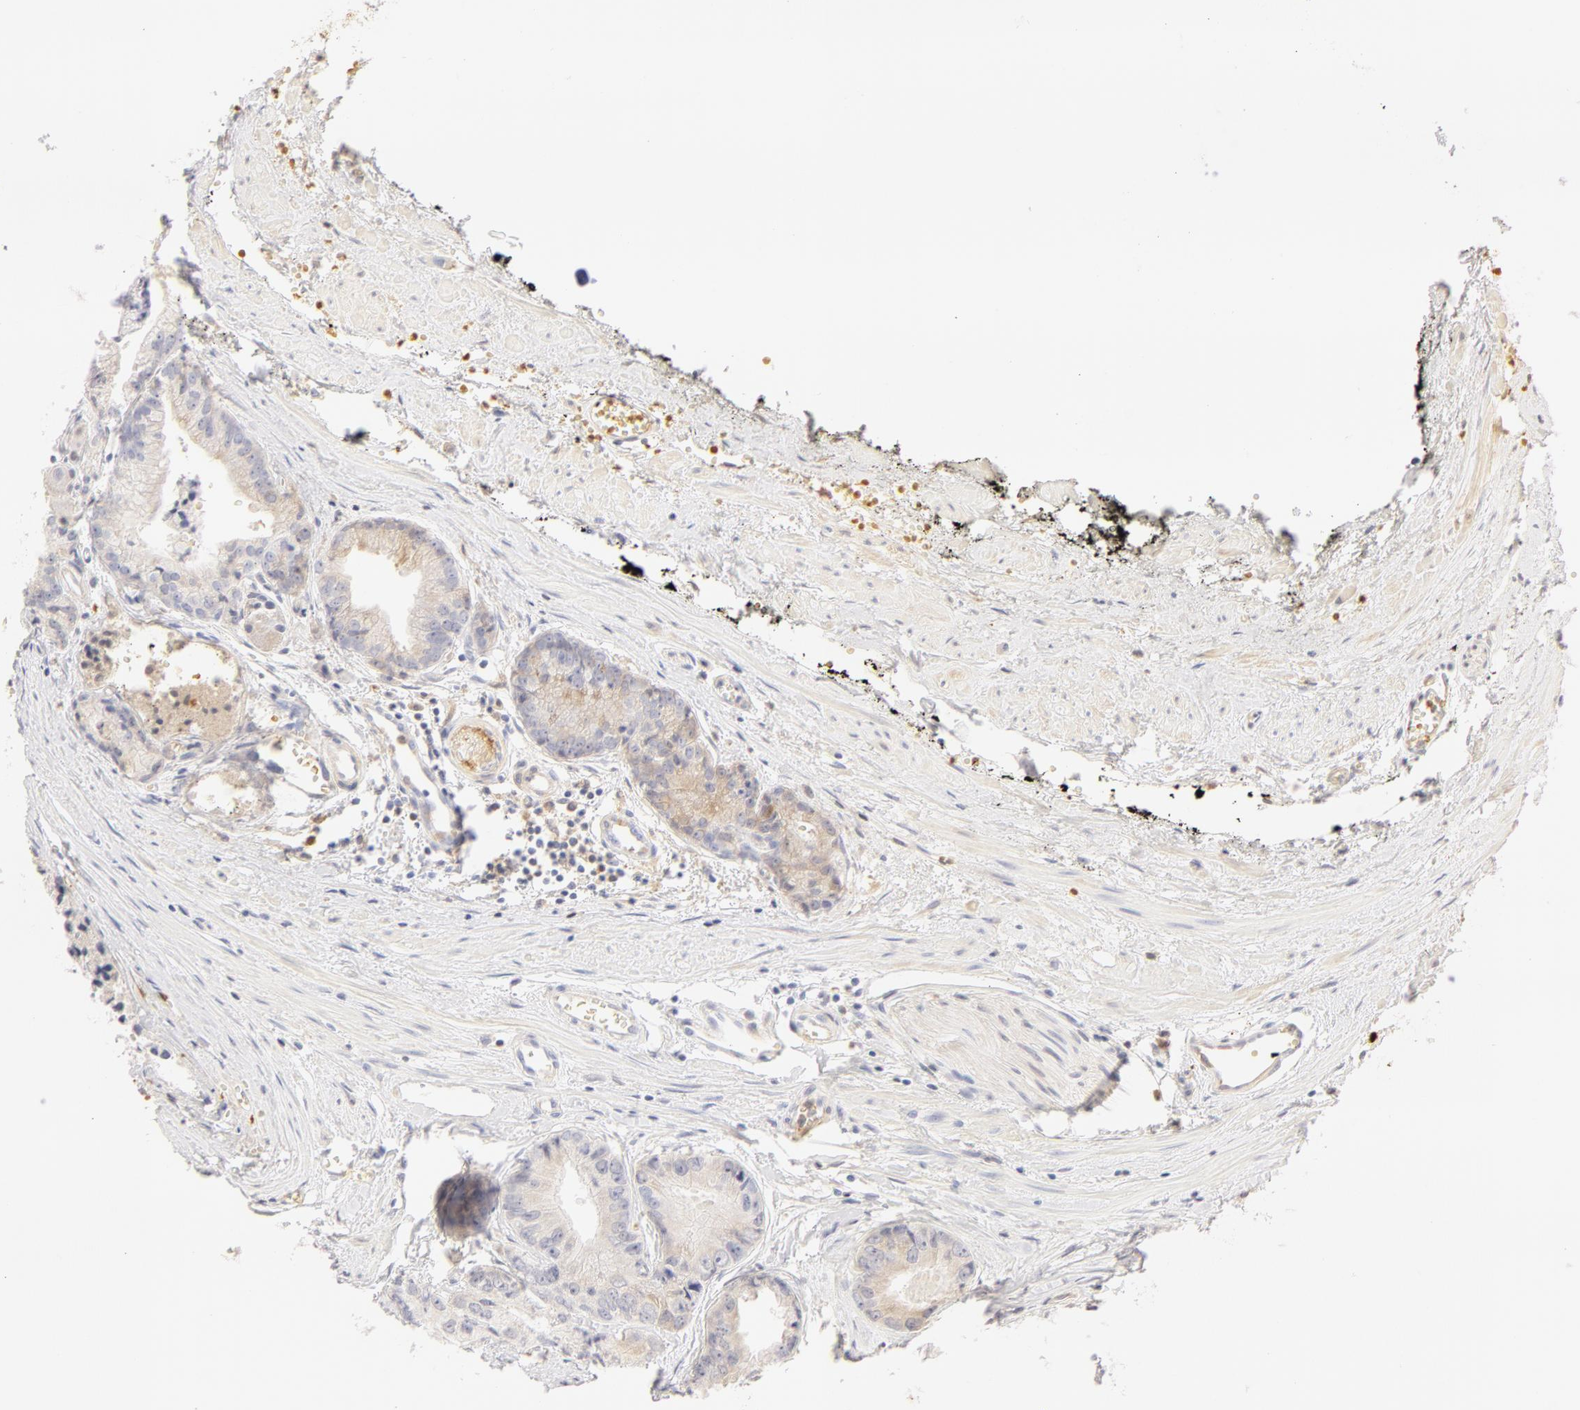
{"staining": {"intensity": "negative", "quantity": "none", "location": "none"}, "tissue": "prostate cancer", "cell_type": "Tumor cells", "image_type": "cancer", "snomed": [{"axis": "morphology", "description": "Adenocarcinoma, High grade"}, {"axis": "topography", "description": "Prostate"}], "caption": "Immunohistochemistry (IHC) micrograph of human prostate cancer (adenocarcinoma (high-grade)) stained for a protein (brown), which demonstrates no expression in tumor cells.", "gene": "CA2", "patient": {"sex": "male", "age": 56}}